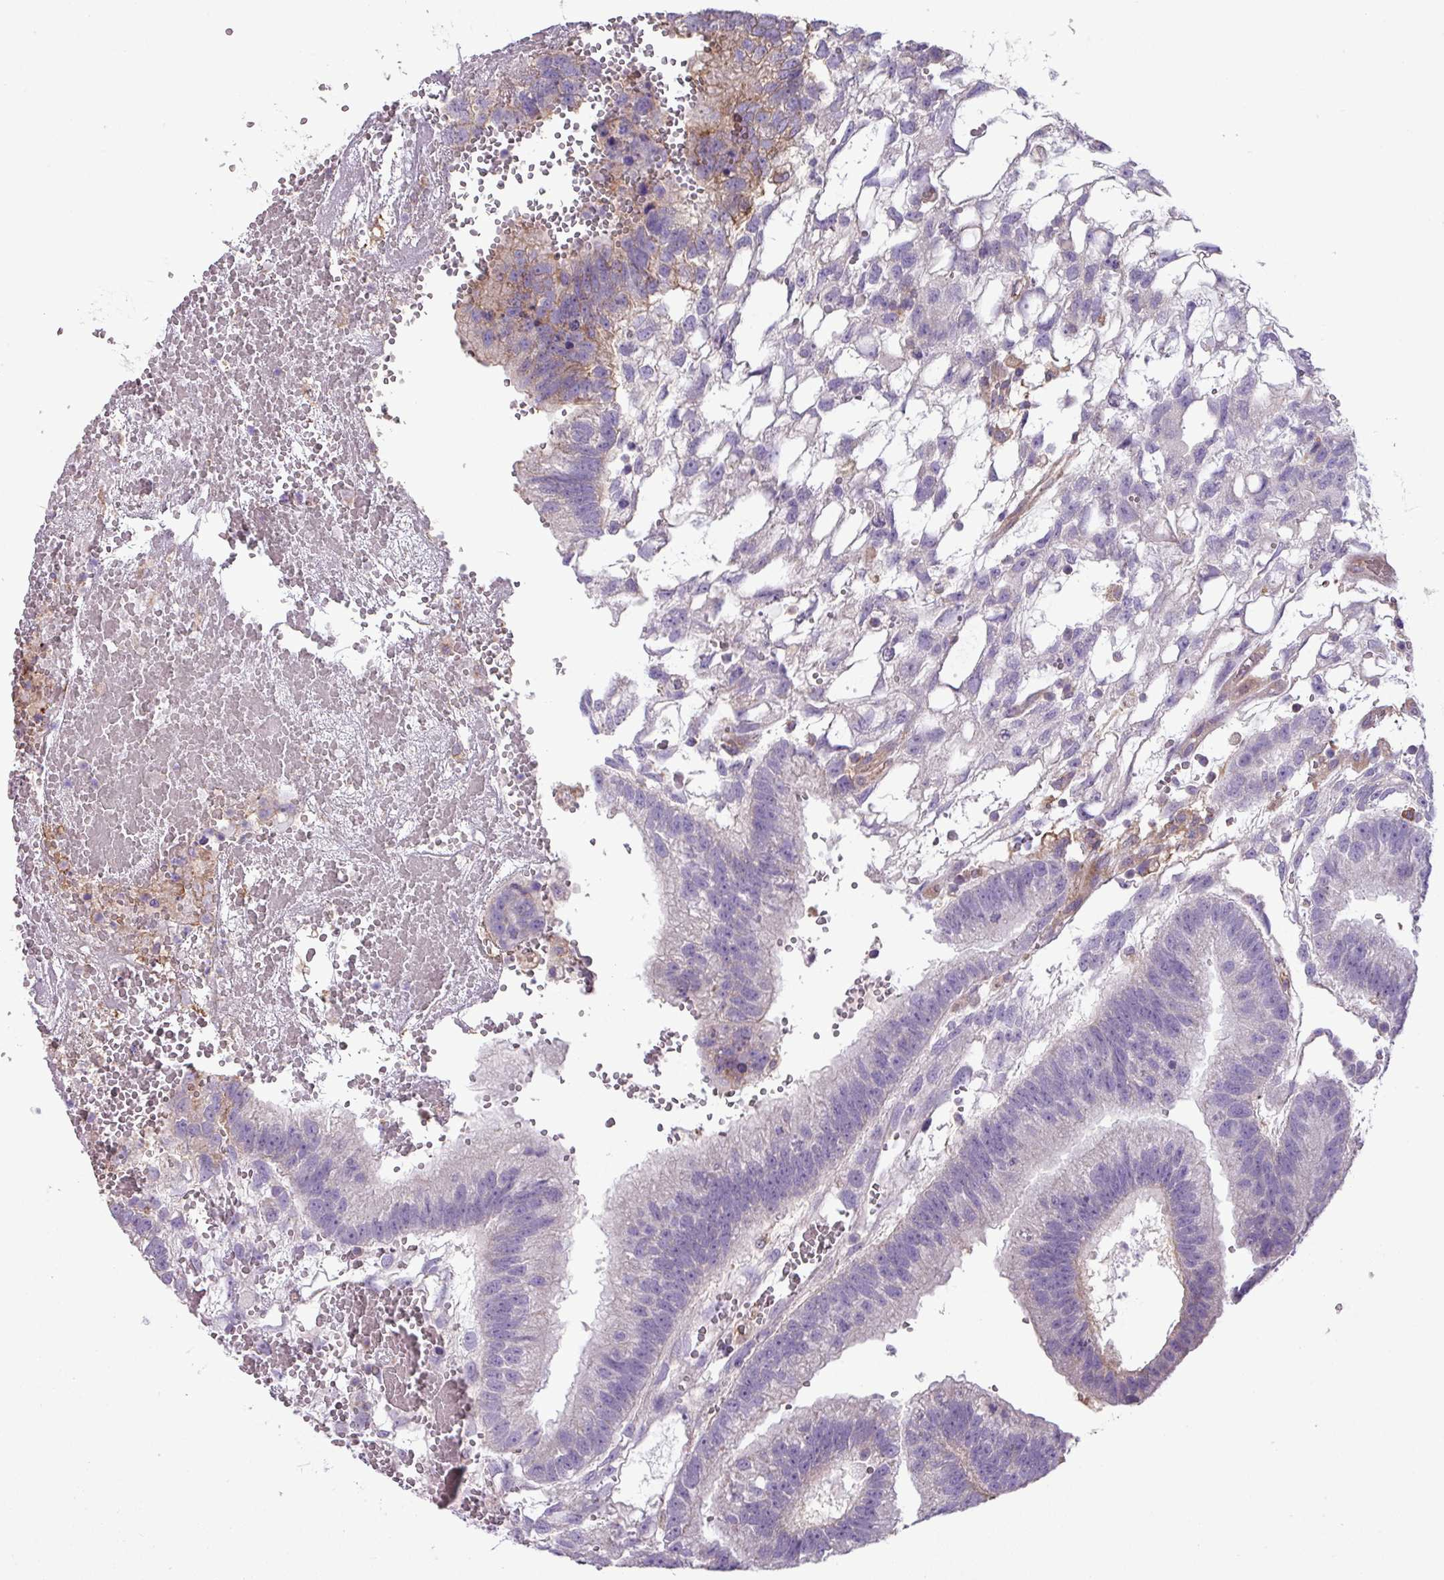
{"staining": {"intensity": "negative", "quantity": "none", "location": "none"}, "tissue": "testis cancer", "cell_type": "Tumor cells", "image_type": "cancer", "snomed": [{"axis": "morphology", "description": "Normal tissue, NOS"}, {"axis": "morphology", "description": "Carcinoma, Embryonal, NOS"}, {"axis": "topography", "description": "Testis"}], "caption": "The micrograph exhibits no significant positivity in tumor cells of testis cancer.", "gene": "SLC23A2", "patient": {"sex": "male", "age": 32}}